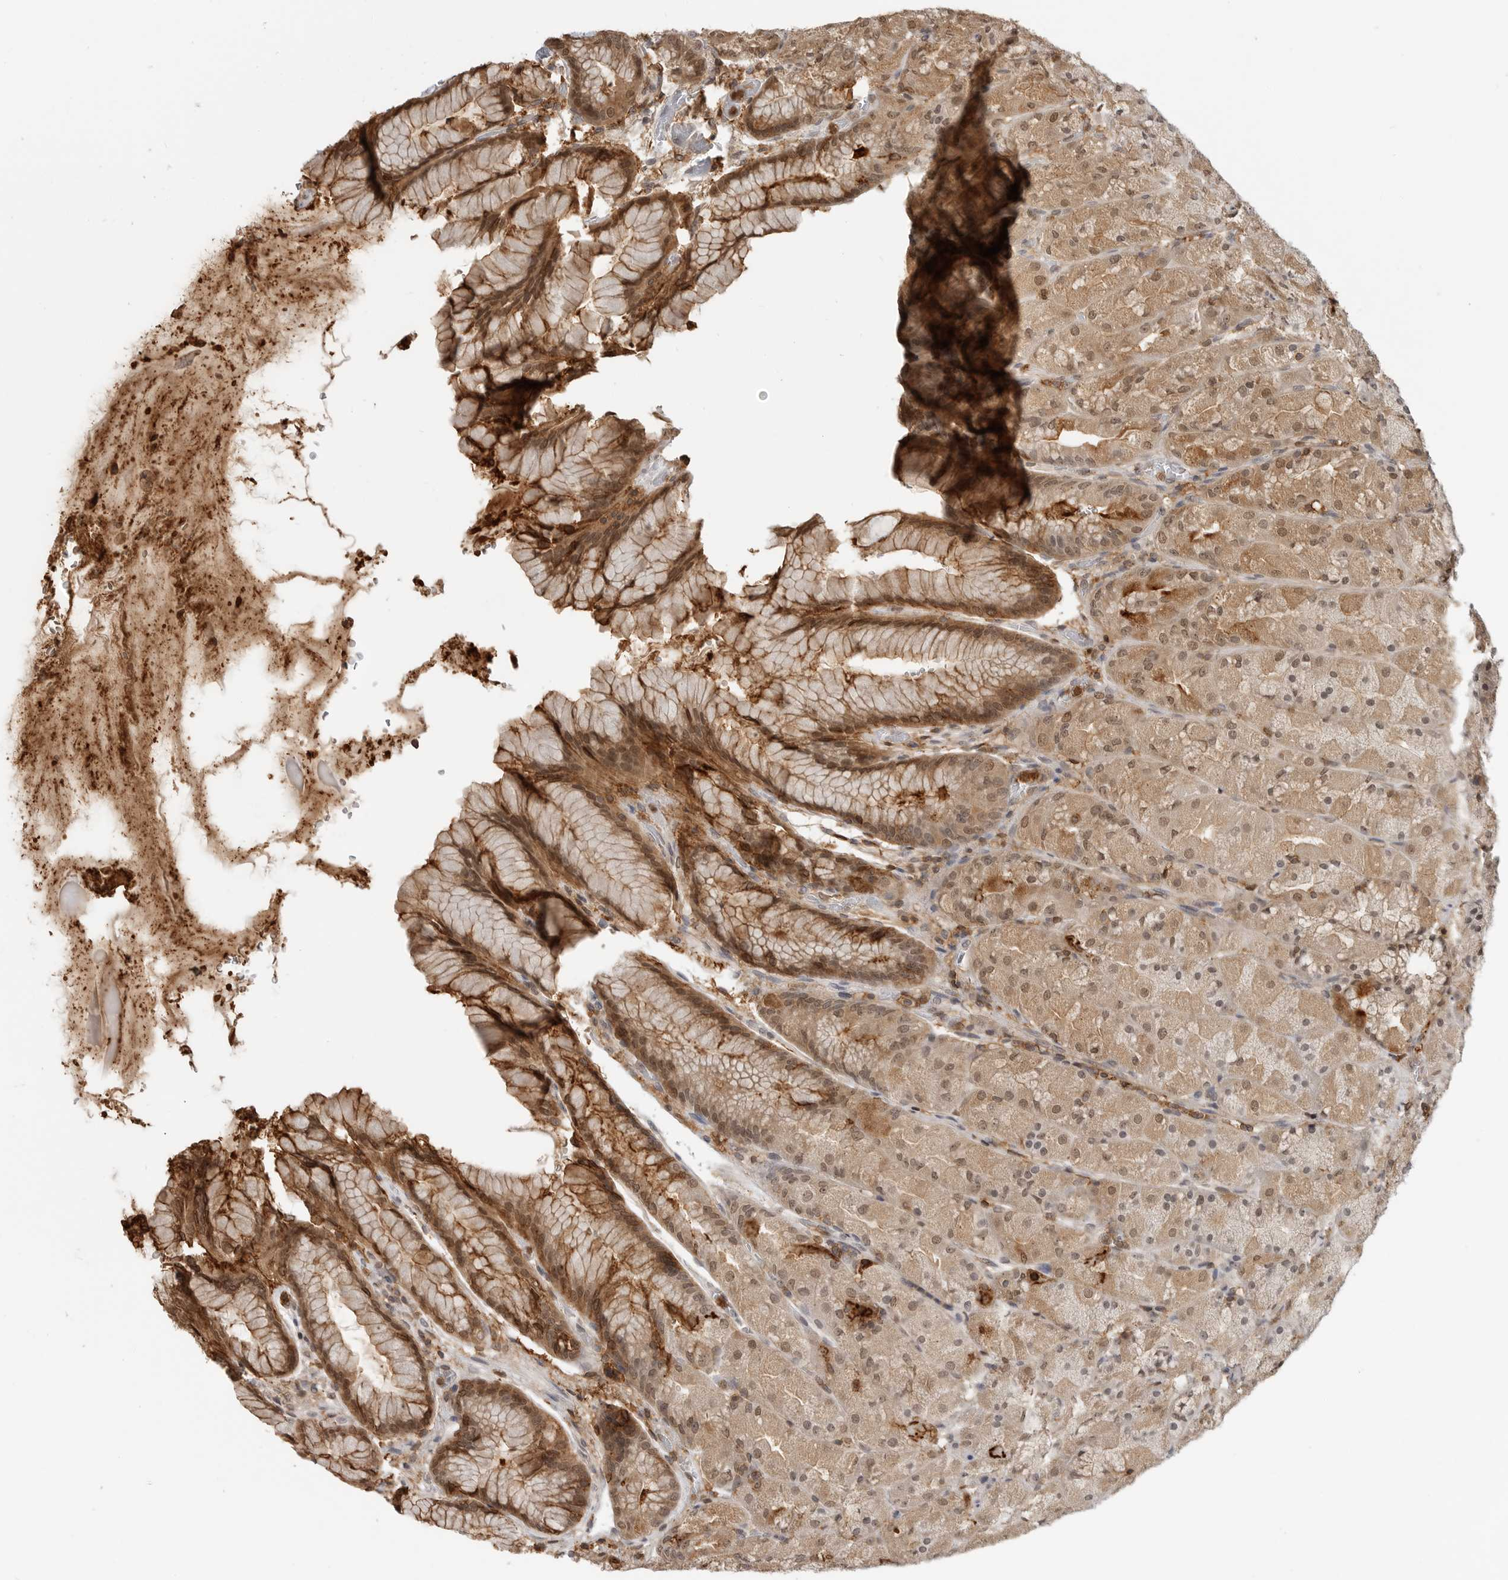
{"staining": {"intensity": "moderate", "quantity": ">75%", "location": "cytoplasmic/membranous,nuclear"}, "tissue": "stomach", "cell_type": "Glandular cells", "image_type": "normal", "snomed": [{"axis": "morphology", "description": "Normal tissue, NOS"}, {"axis": "topography", "description": "Stomach, upper"}, {"axis": "topography", "description": "Stomach"}], "caption": "High-magnification brightfield microscopy of unremarkable stomach stained with DAB (brown) and counterstained with hematoxylin (blue). glandular cells exhibit moderate cytoplasmic/membranous,nuclear expression is seen in approximately>75% of cells.", "gene": "ANXA11", "patient": {"sex": "male", "age": 48}}